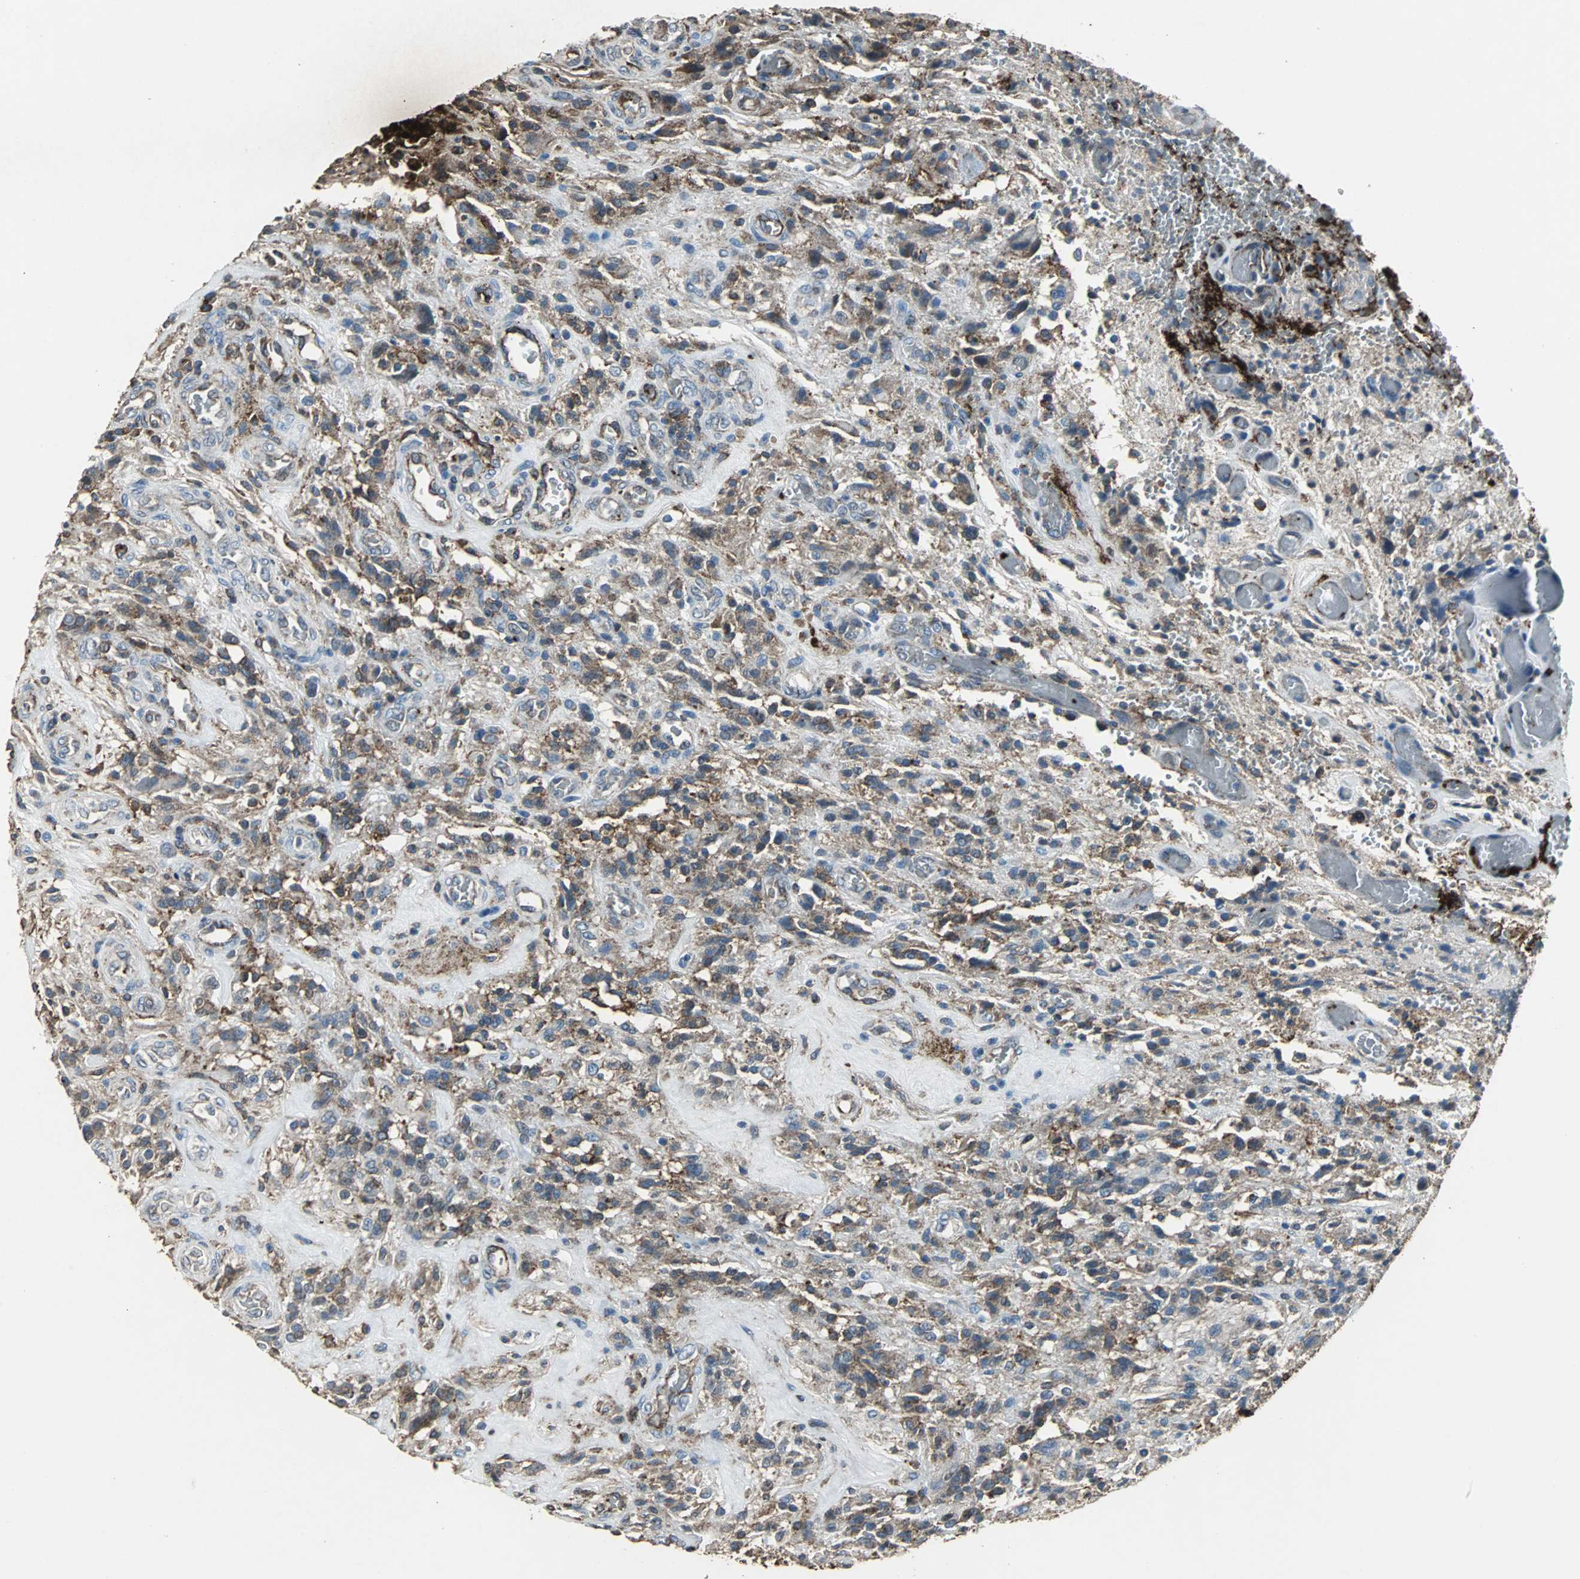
{"staining": {"intensity": "moderate", "quantity": ">75%", "location": "cytoplasmic/membranous"}, "tissue": "glioma", "cell_type": "Tumor cells", "image_type": "cancer", "snomed": [{"axis": "morphology", "description": "Normal tissue, NOS"}, {"axis": "morphology", "description": "Glioma, malignant, High grade"}, {"axis": "topography", "description": "Cerebral cortex"}], "caption": "Approximately >75% of tumor cells in malignant glioma (high-grade) demonstrate moderate cytoplasmic/membranous protein positivity as visualized by brown immunohistochemical staining.", "gene": "F11R", "patient": {"sex": "male", "age": 56}}